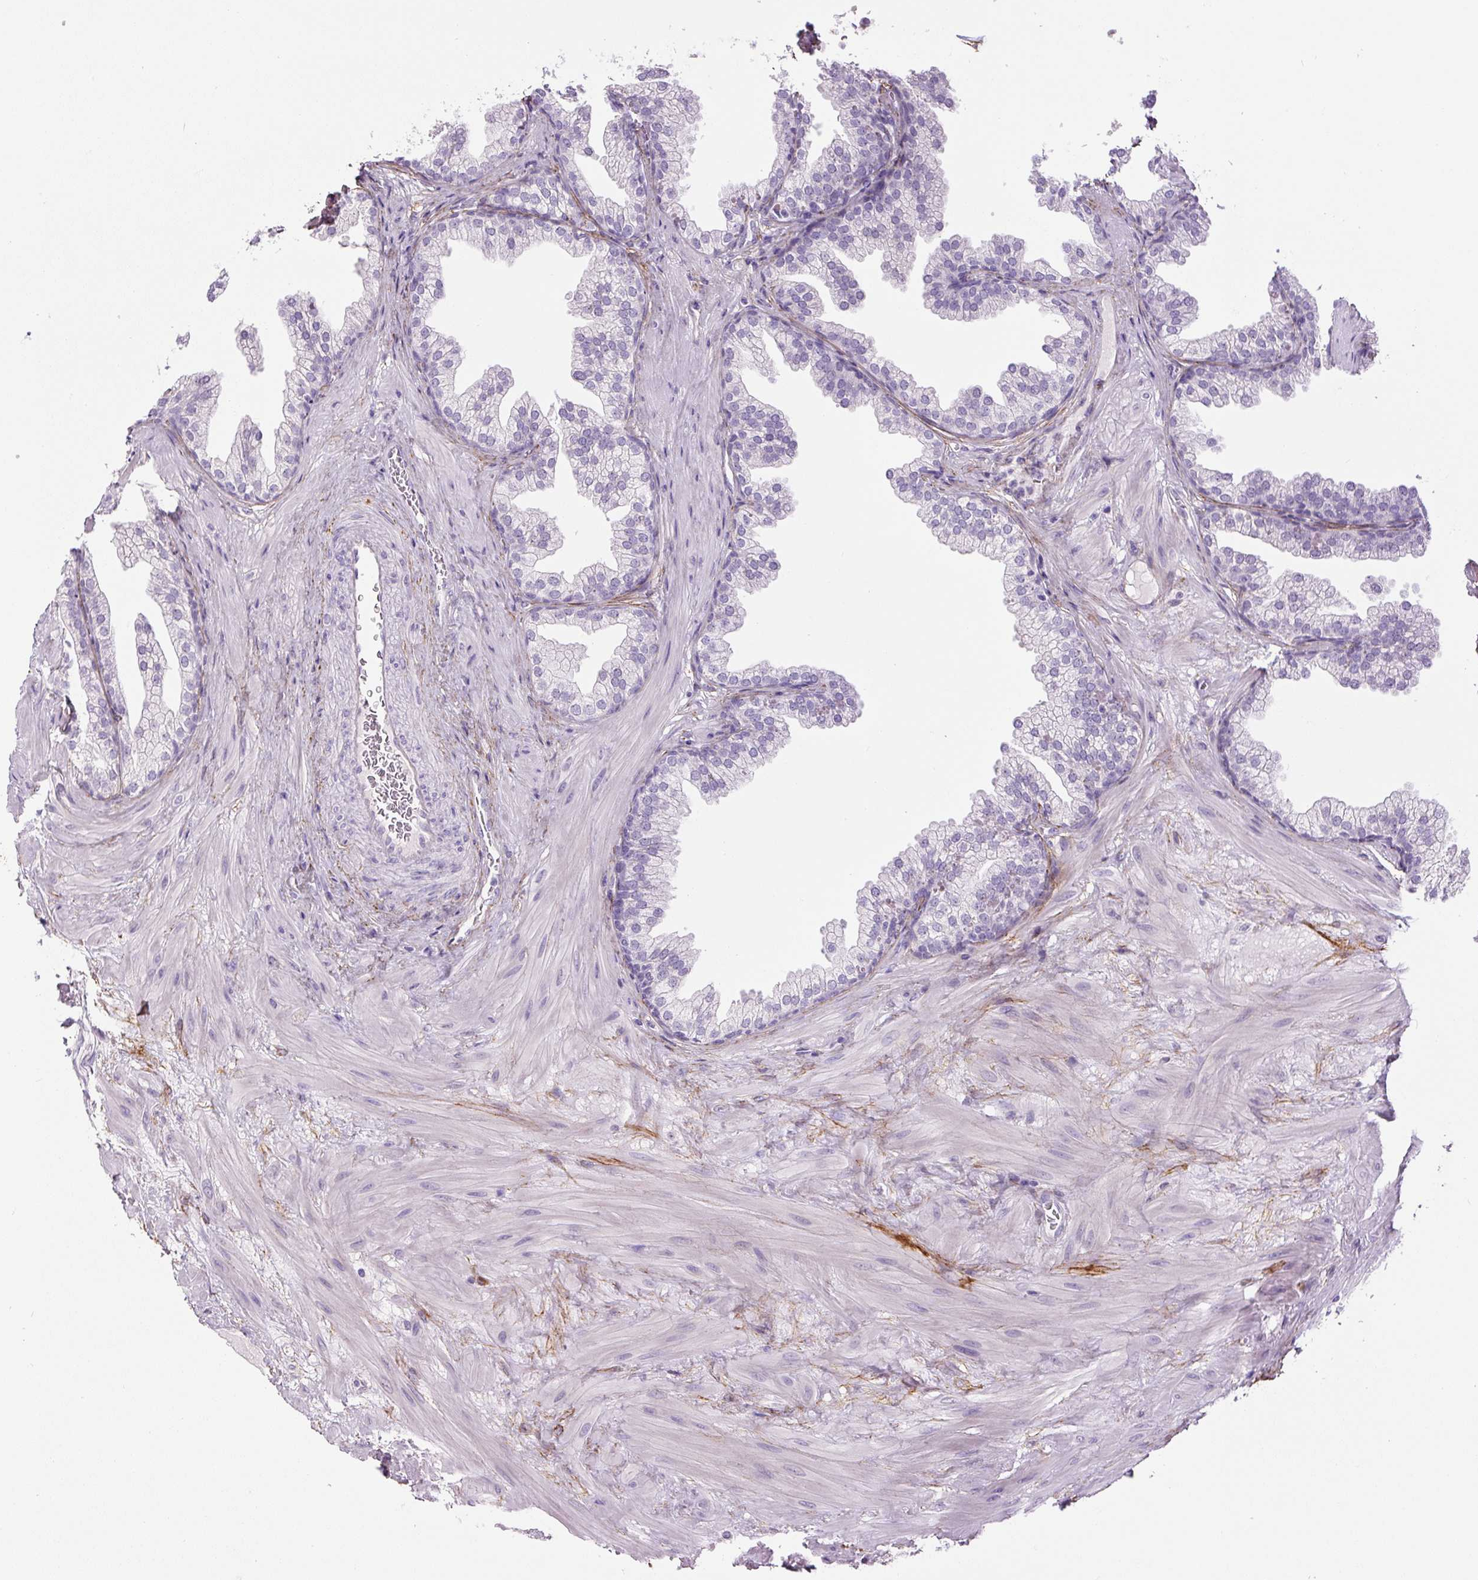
{"staining": {"intensity": "negative", "quantity": "none", "location": "none"}, "tissue": "prostate", "cell_type": "Glandular cells", "image_type": "normal", "snomed": [{"axis": "morphology", "description": "Normal tissue, NOS"}, {"axis": "topography", "description": "Prostate"}], "caption": "This is an IHC image of benign prostate. There is no staining in glandular cells.", "gene": "FBN1", "patient": {"sex": "male", "age": 37}}